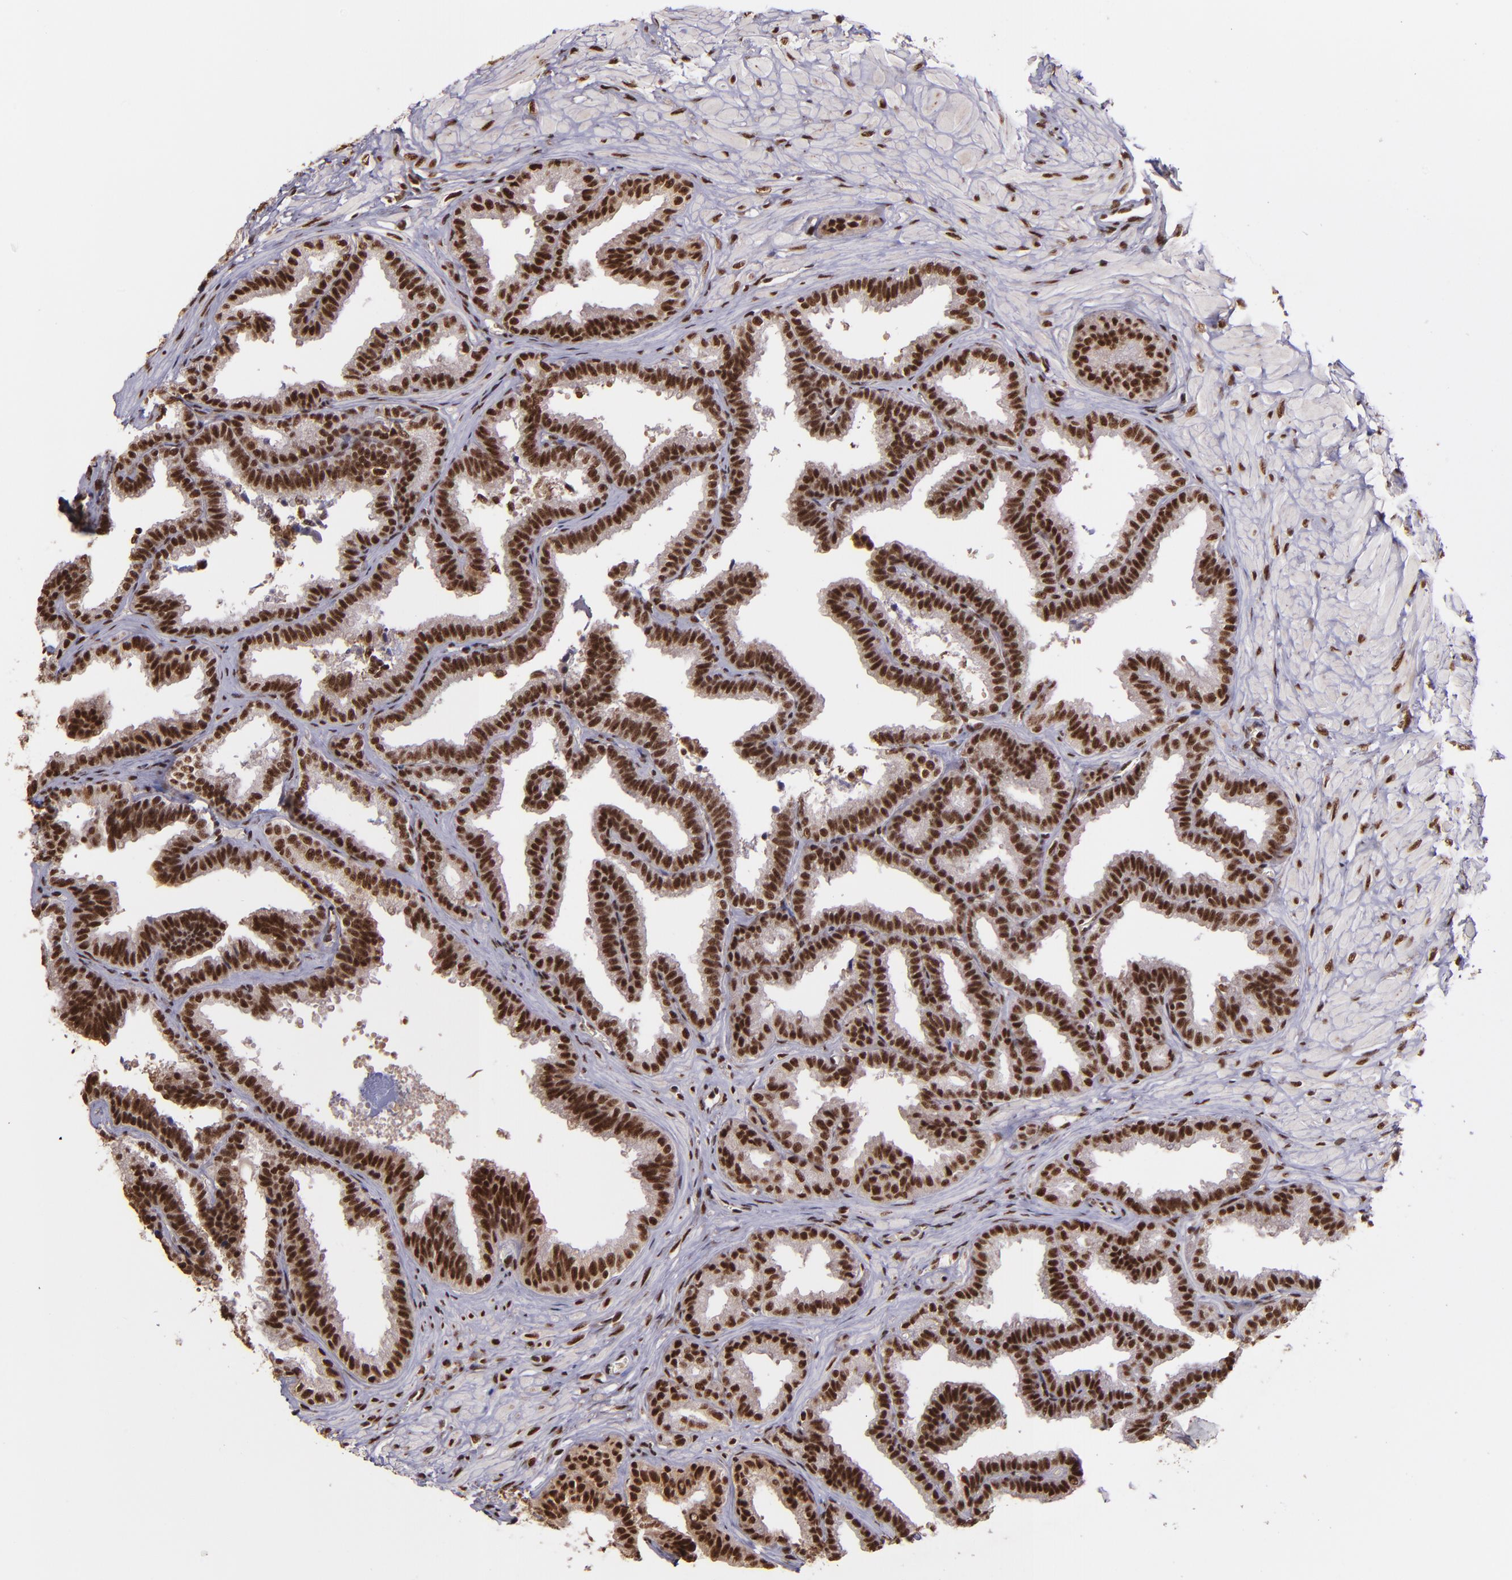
{"staining": {"intensity": "strong", "quantity": ">75%", "location": "cytoplasmic/membranous,nuclear"}, "tissue": "seminal vesicle", "cell_type": "Glandular cells", "image_type": "normal", "snomed": [{"axis": "morphology", "description": "Normal tissue, NOS"}, {"axis": "topography", "description": "Seminal veicle"}], "caption": "Immunohistochemistry (IHC) of normal seminal vesicle reveals high levels of strong cytoplasmic/membranous,nuclear staining in approximately >75% of glandular cells. Using DAB (3,3'-diaminobenzidine) (brown) and hematoxylin (blue) stains, captured at high magnification using brightfield microscopy.", "gene": "PQBP1", "patient": {"sex": "male", "age": 26}}